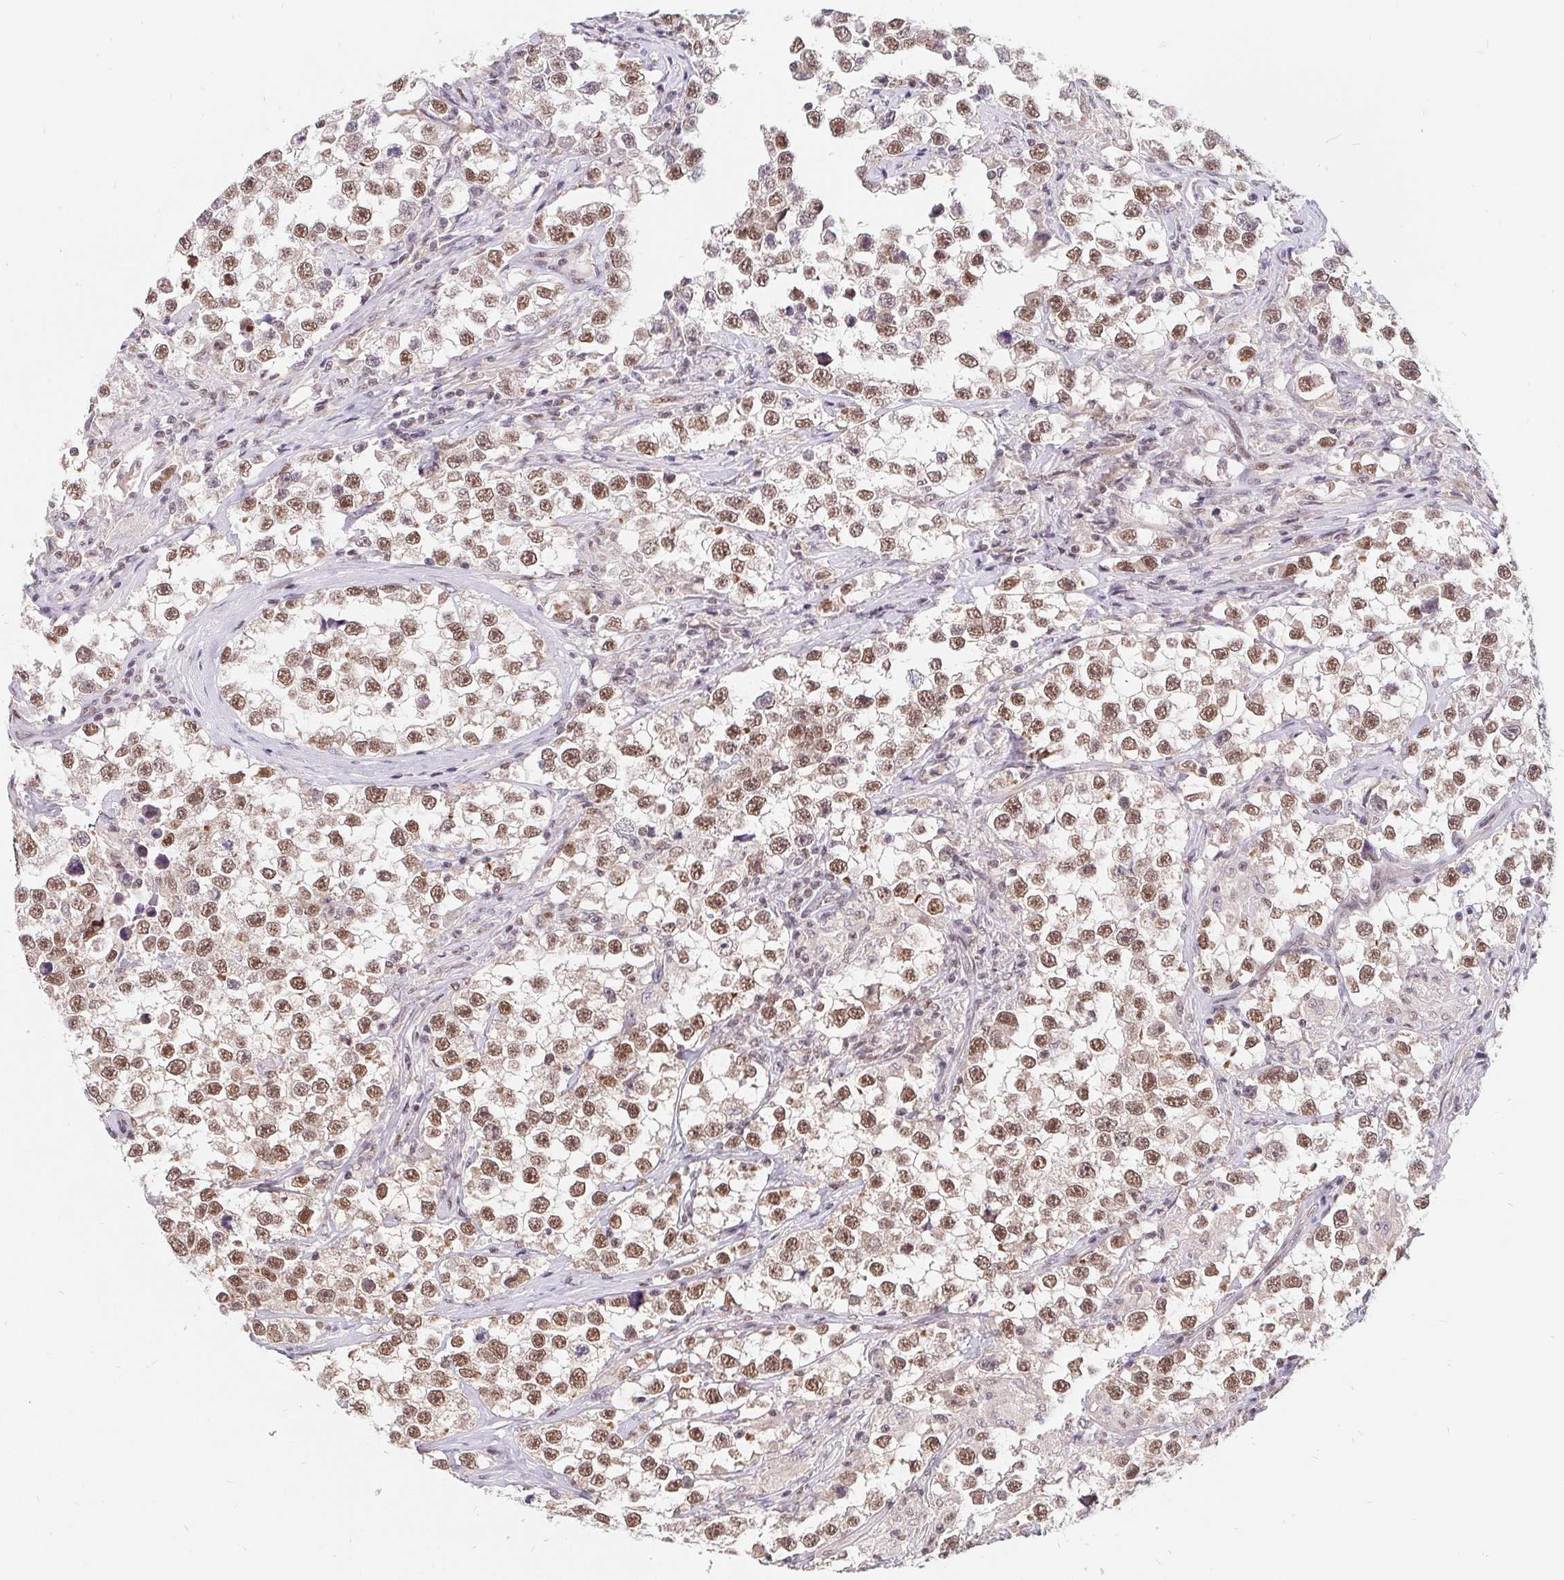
{"staining": {"intensity": "moderate", "quantity": ">75%", "location": "nuclear"}, "tissue": "testis cancer", "cell_type": "Tumor cells", "image_type": "cancer", "snomed": [{"axis": "morphology", "description": "Seminoma, NOS"}, {"axis": "topography", "description": "Testis"}], "caption": "There is medium levels of moderate nuclear staining in tumor cells of testis seminoma, as demonstrated by immunohistochemical staining (brown color).", "gene": "POU2F1", "patient": {"sex": "male", "age": 46}}